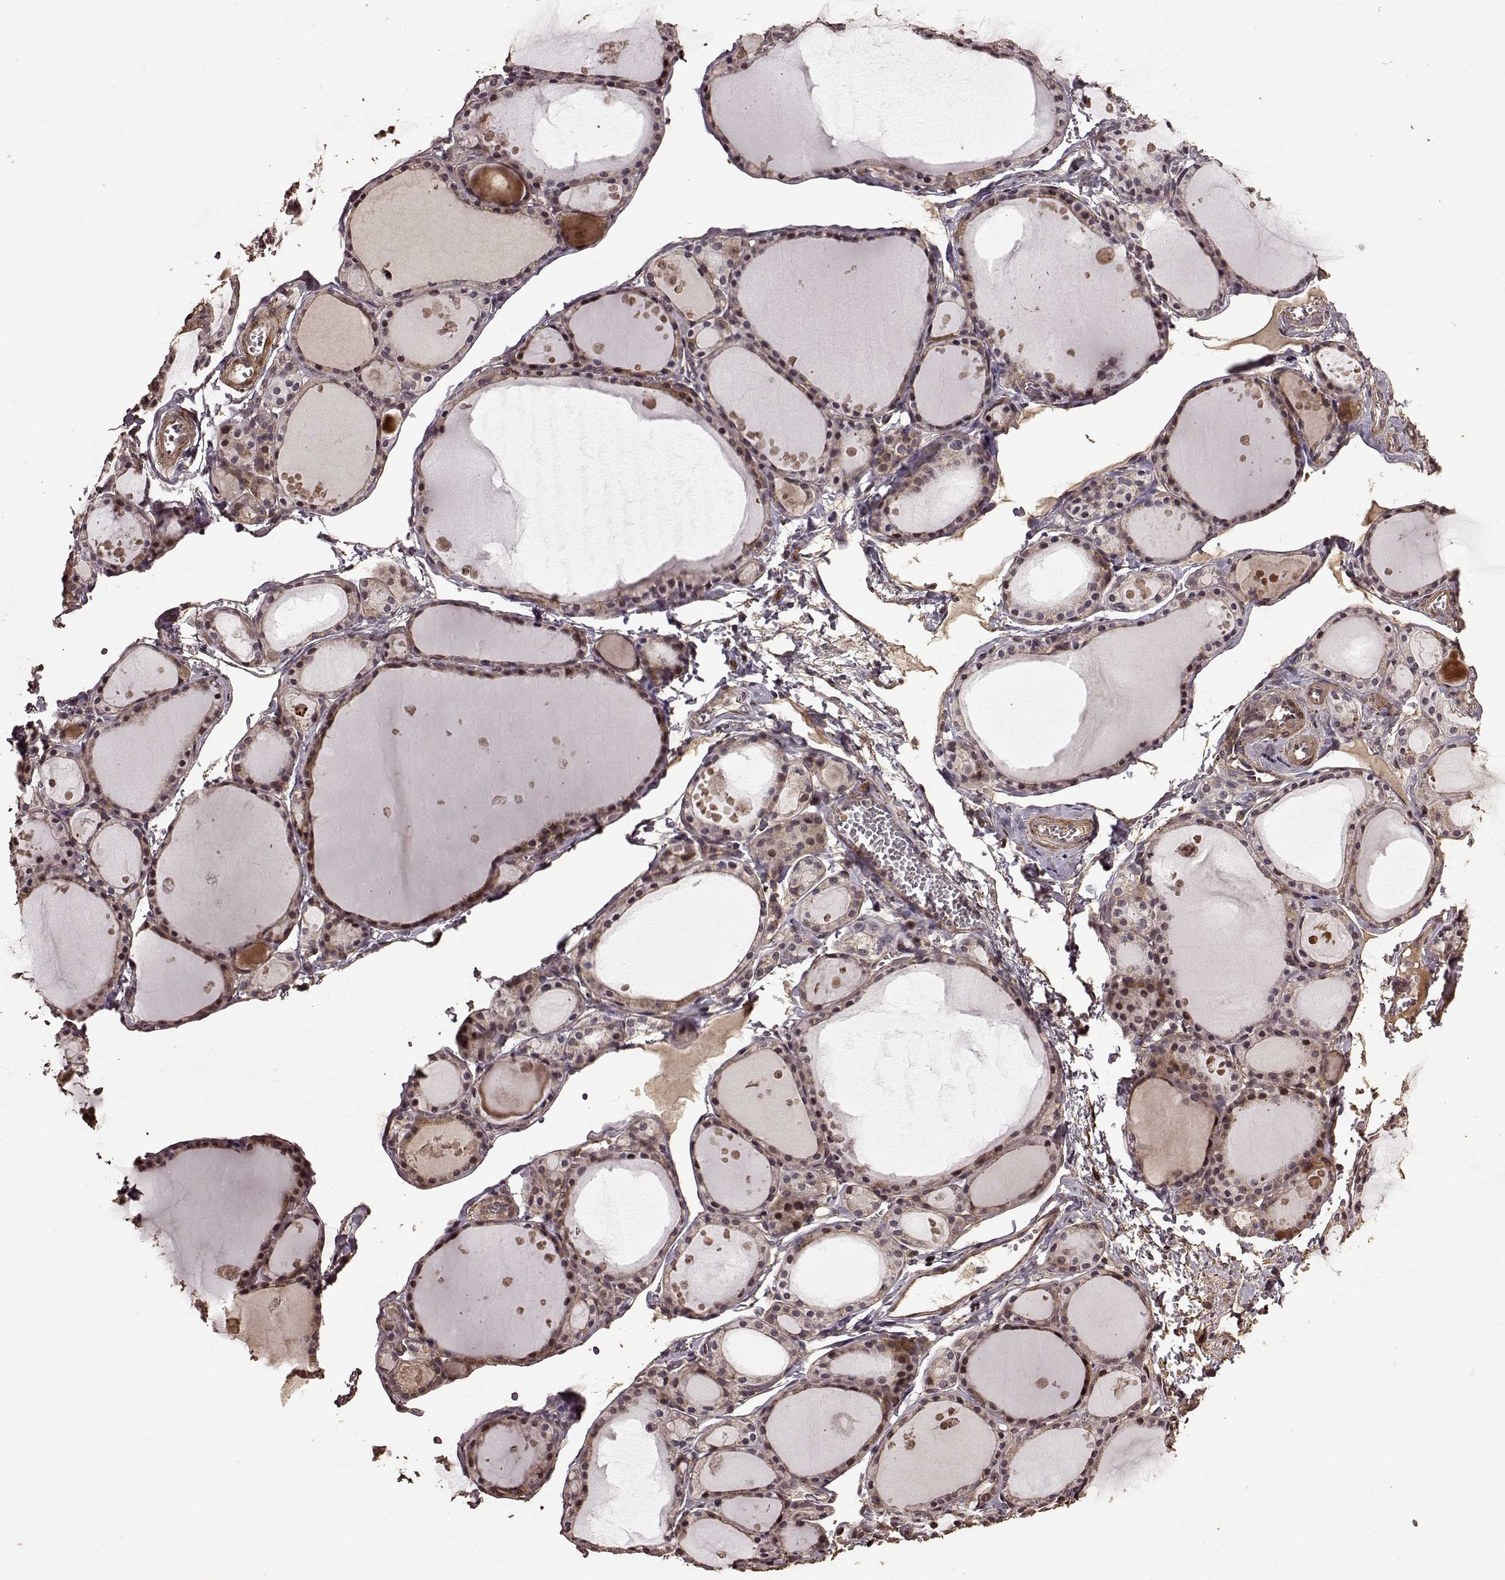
{"staining": {"intensity": "moderate", "quantity": ">75%", "location": "cytoplasmic/membranous"}, "tissue": "thyroid gland", "cell_type": "Glandular cells", "image_type": "normal", "snomed": [{"axis": "morphology", "description": "Normal tissue, NOS"}, {"axis": "topography", "description": "Thyroid gland"}], "caption": "This image exhibits IHC staining of unremarkable thyroid gland, with medium moderate cytoplasmic/membranous staining in about >75% of glandular cells.", "gene": "FBXW11", "patient": {"sex": "male", "age": 68}}